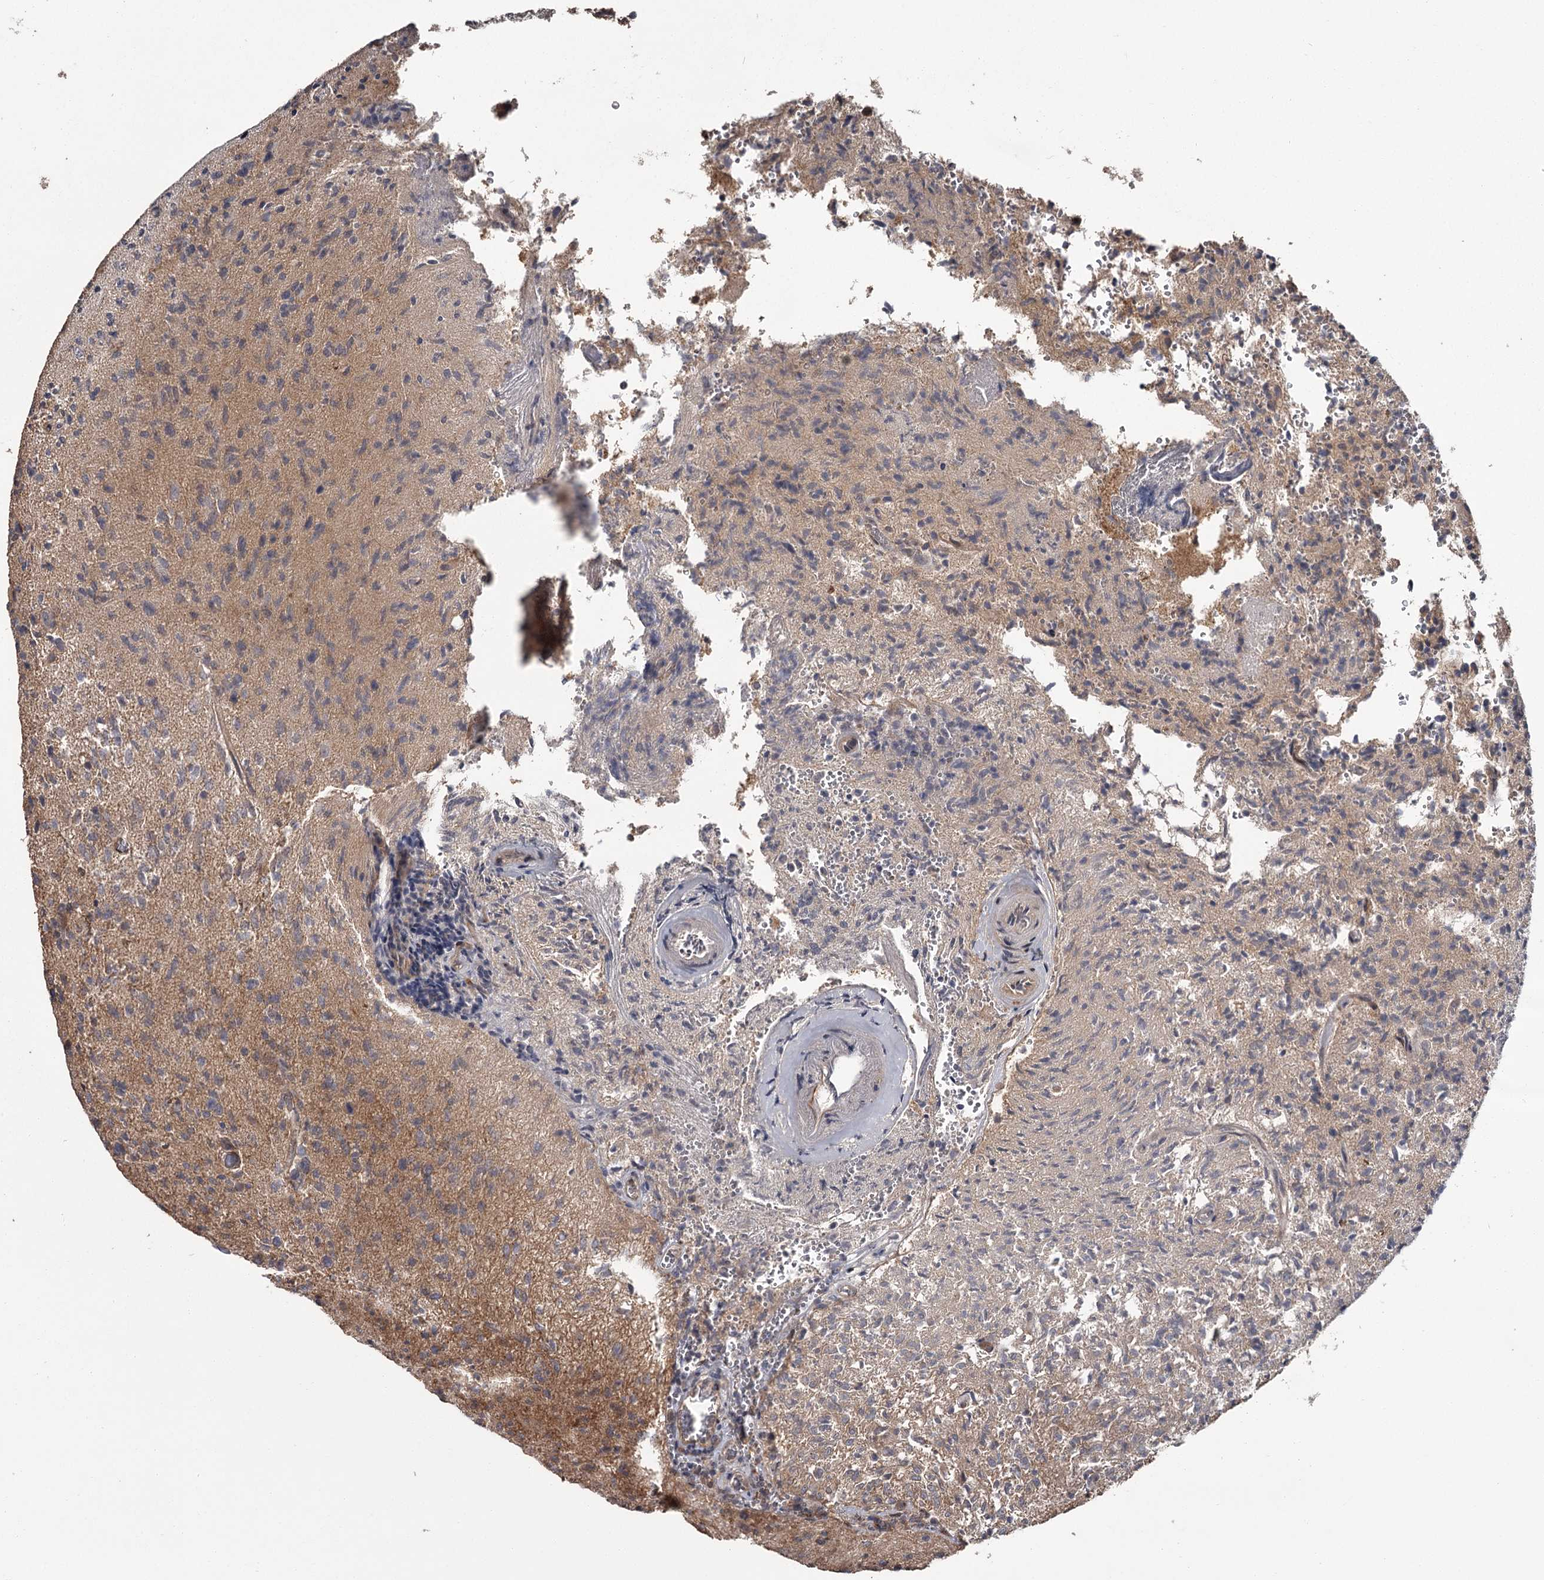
{"staining": {"intensity": "negative", "quantity": "none", "location": "none"}, "tissue": "glioma", "cell_type": "Tumor cells", "image_type": "cancer", "snomed": [{"axis": "morphology", "description": "Glioma, malignant, High grade"}, {"axis": "topography", "description": "Brain"}], "caption": "The image reveals no staining of tumor cells in glioma.", "gene": "CDC42EP2", "patient": {"sex": "female", "age": 57}}